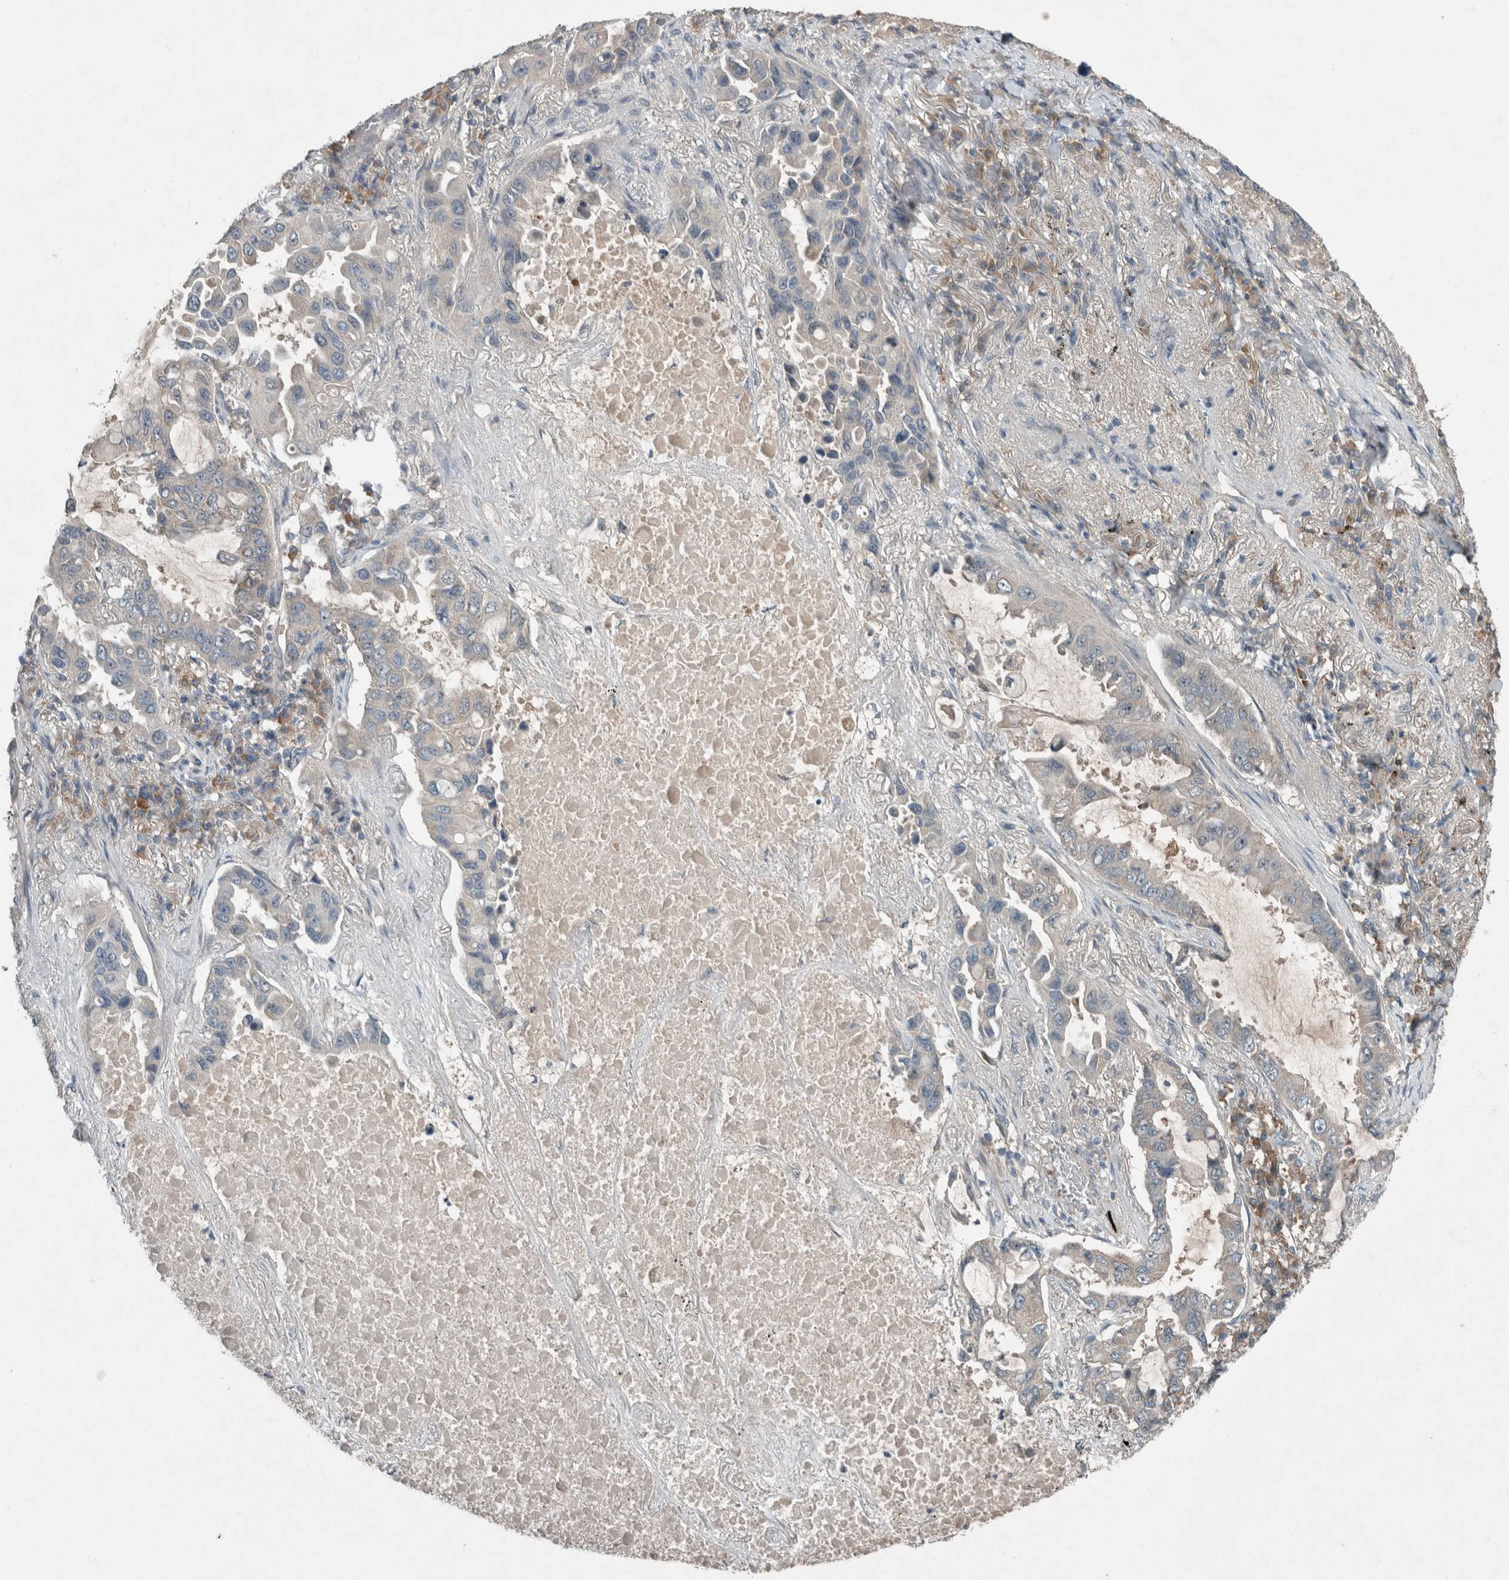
{"staining": {"intensity": "negative", "quantity": "none", "location": "none"}, "tissue": "lung cancer", "cell_type": "Tumor cells", "image_type": "cancer", "snomed": [{"axis": "morphology", "description": "Adenocarcinoma, NOS"}, {"axis": "topography", "description": "Lung"}], "caption": "A high-resolution micrograph shows immunohistochemistry staining of lung adenocarcinoma, which shows no significant expression in tumor cells.", "gene": "RALGDS", "patient": {"sex": "male", "age": 64}}